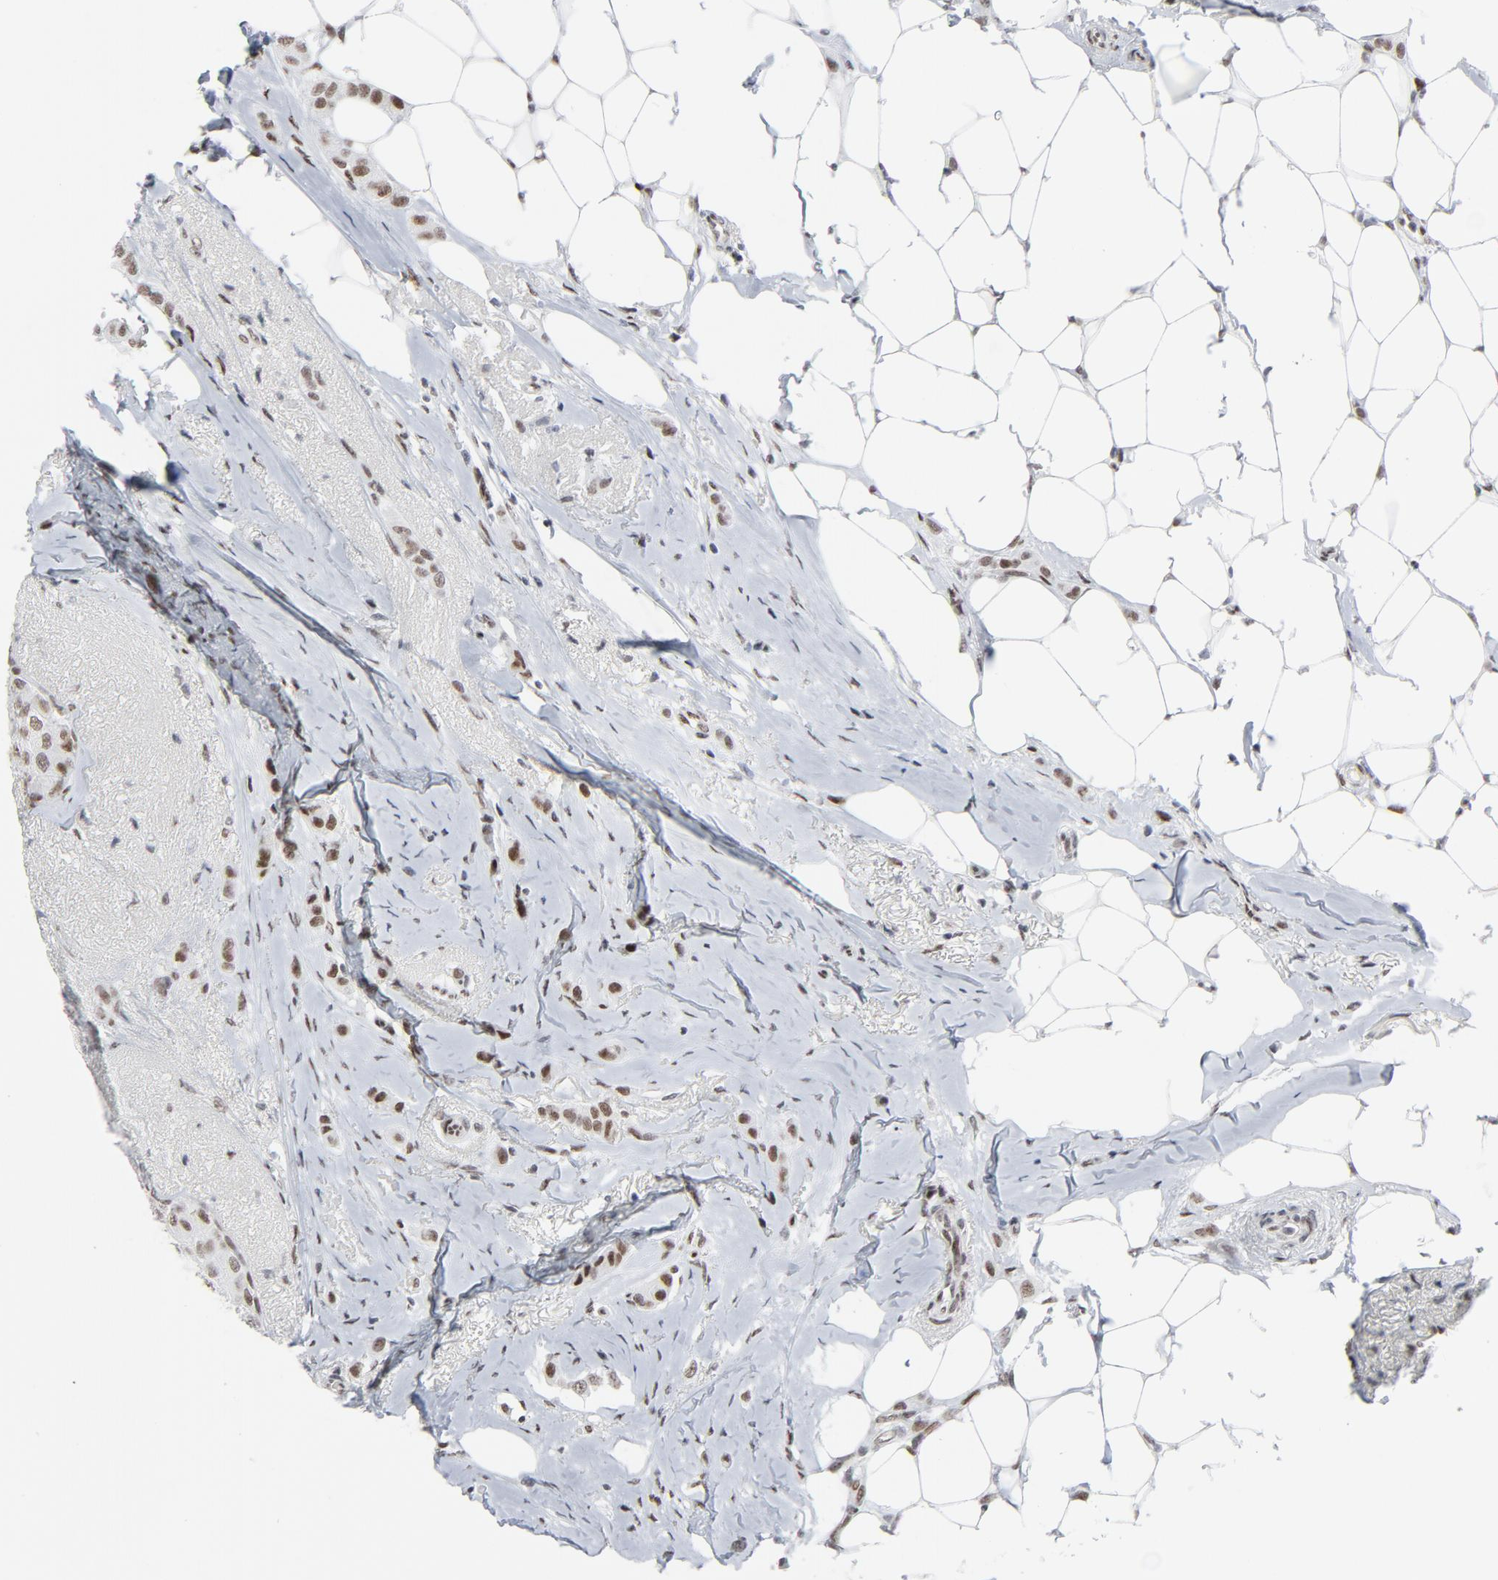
{"staining": {"intensity": "moderate", "quantity": ">75%", "location": "nuclear"}, "tissue": "breast cancer", "cell_type": "Tumor cells", "image_type": "cancer", "snomed": [{"axis": "morphology", "description": "Lobular carcinoma"}, {"axis": "topography", "description": "Breast"}], "caption": "A medium amount of moderate nuclear expression is seen in approximately >75% of tumor cells in breast cancer (lobular carcinoma) tissue.", "gene": "HSF1", "patient": {"sex": "female", "age": 55}}